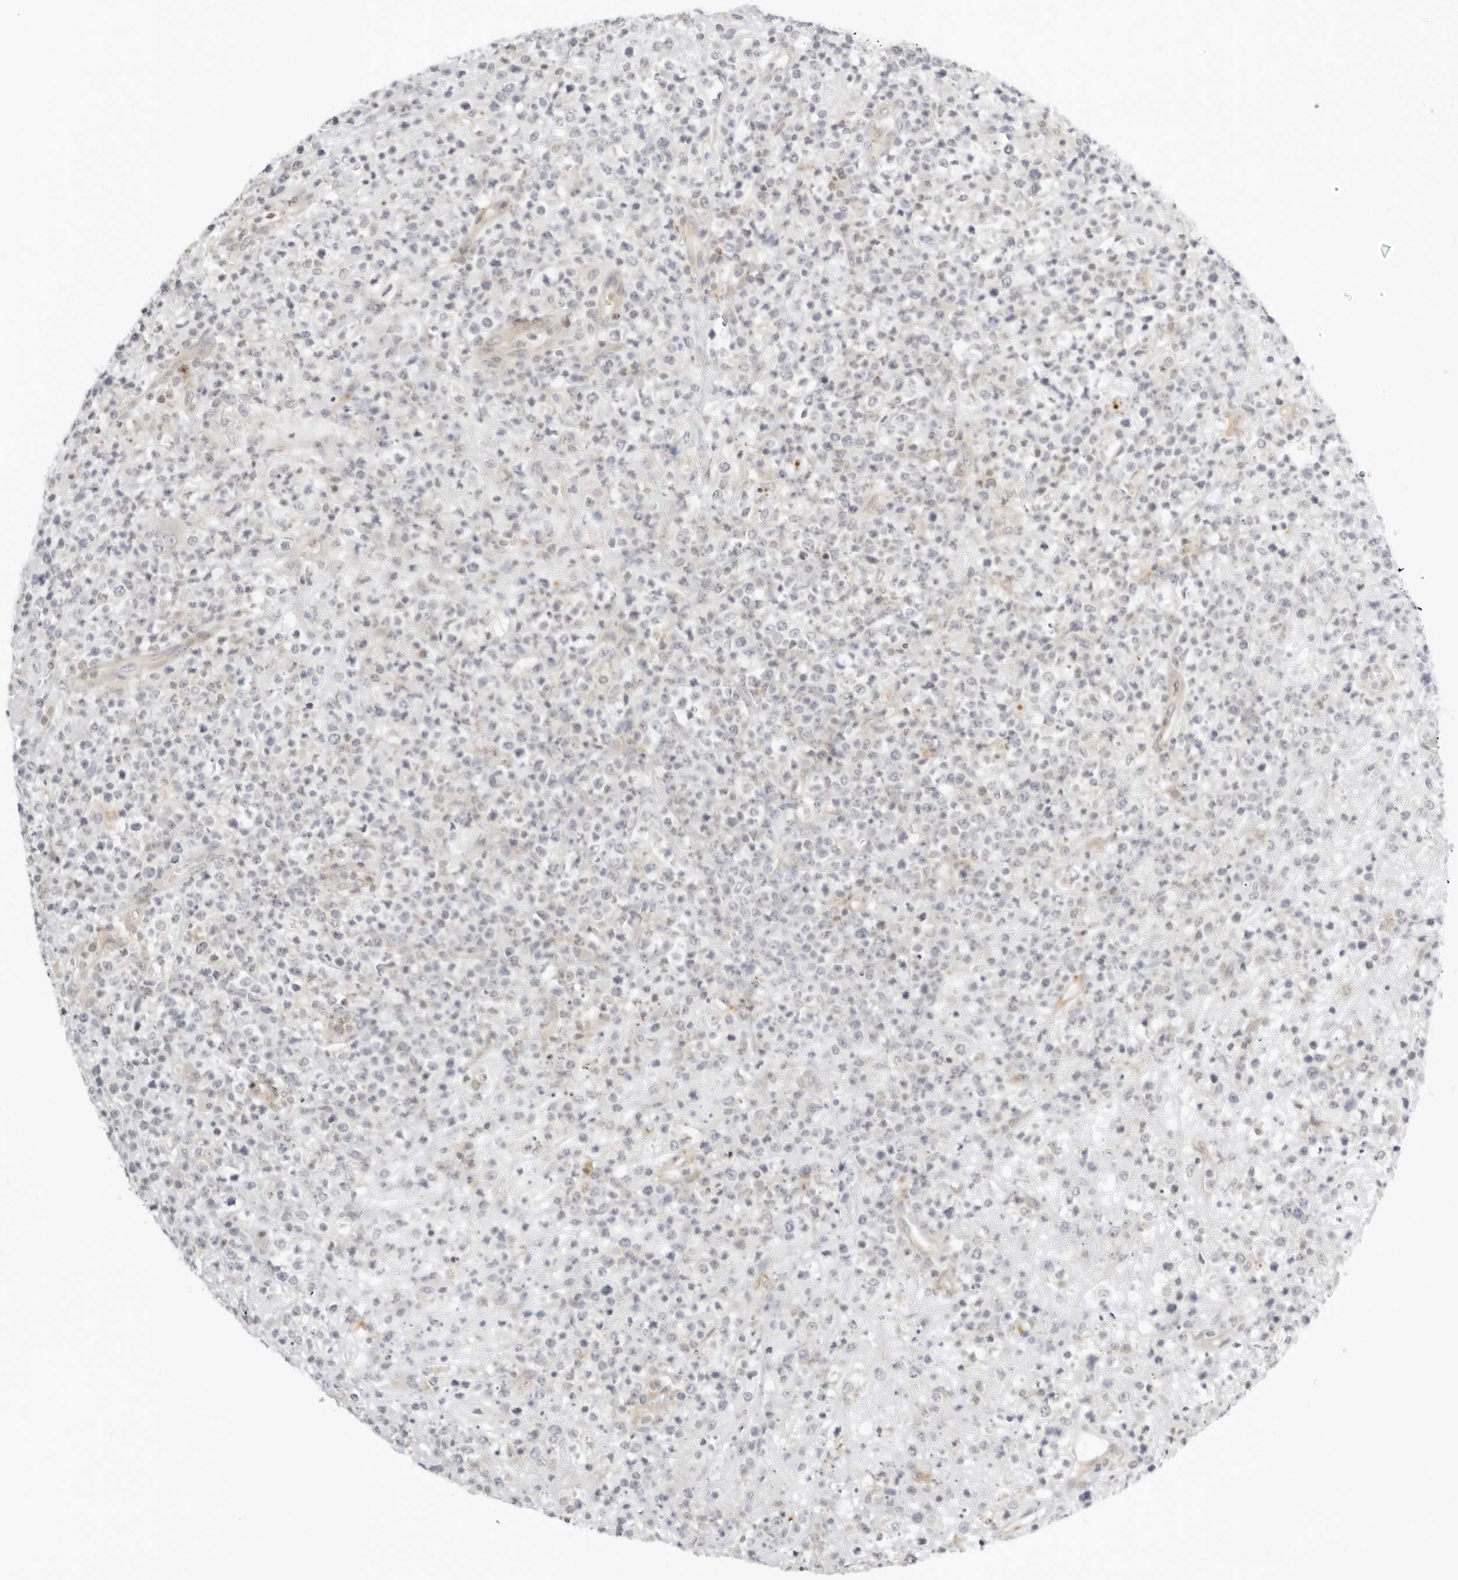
{"staining": {"intensity": "negative", "quantity": "none", "location": "none"}, "tissue": "lymphoma", "cell_type": "Tumor cells", "image_type": "cancer", "snomed": [{"axis": "morphology", "description": "Malignant lymphoma, non-Hodgkin's type, High grade"}, {"axis": "topography", "description": "Colon"}], "caption": "High power microscopy photomicrograph of an immunohistochemistry (IHC) photomicrograph of malignant lymphoma, non-Hodgkin's type (high-grade), revealing no significant staining in tumor cells.", "gene": "OSCP1", "patient": {"sex": "female", "age": 53}}